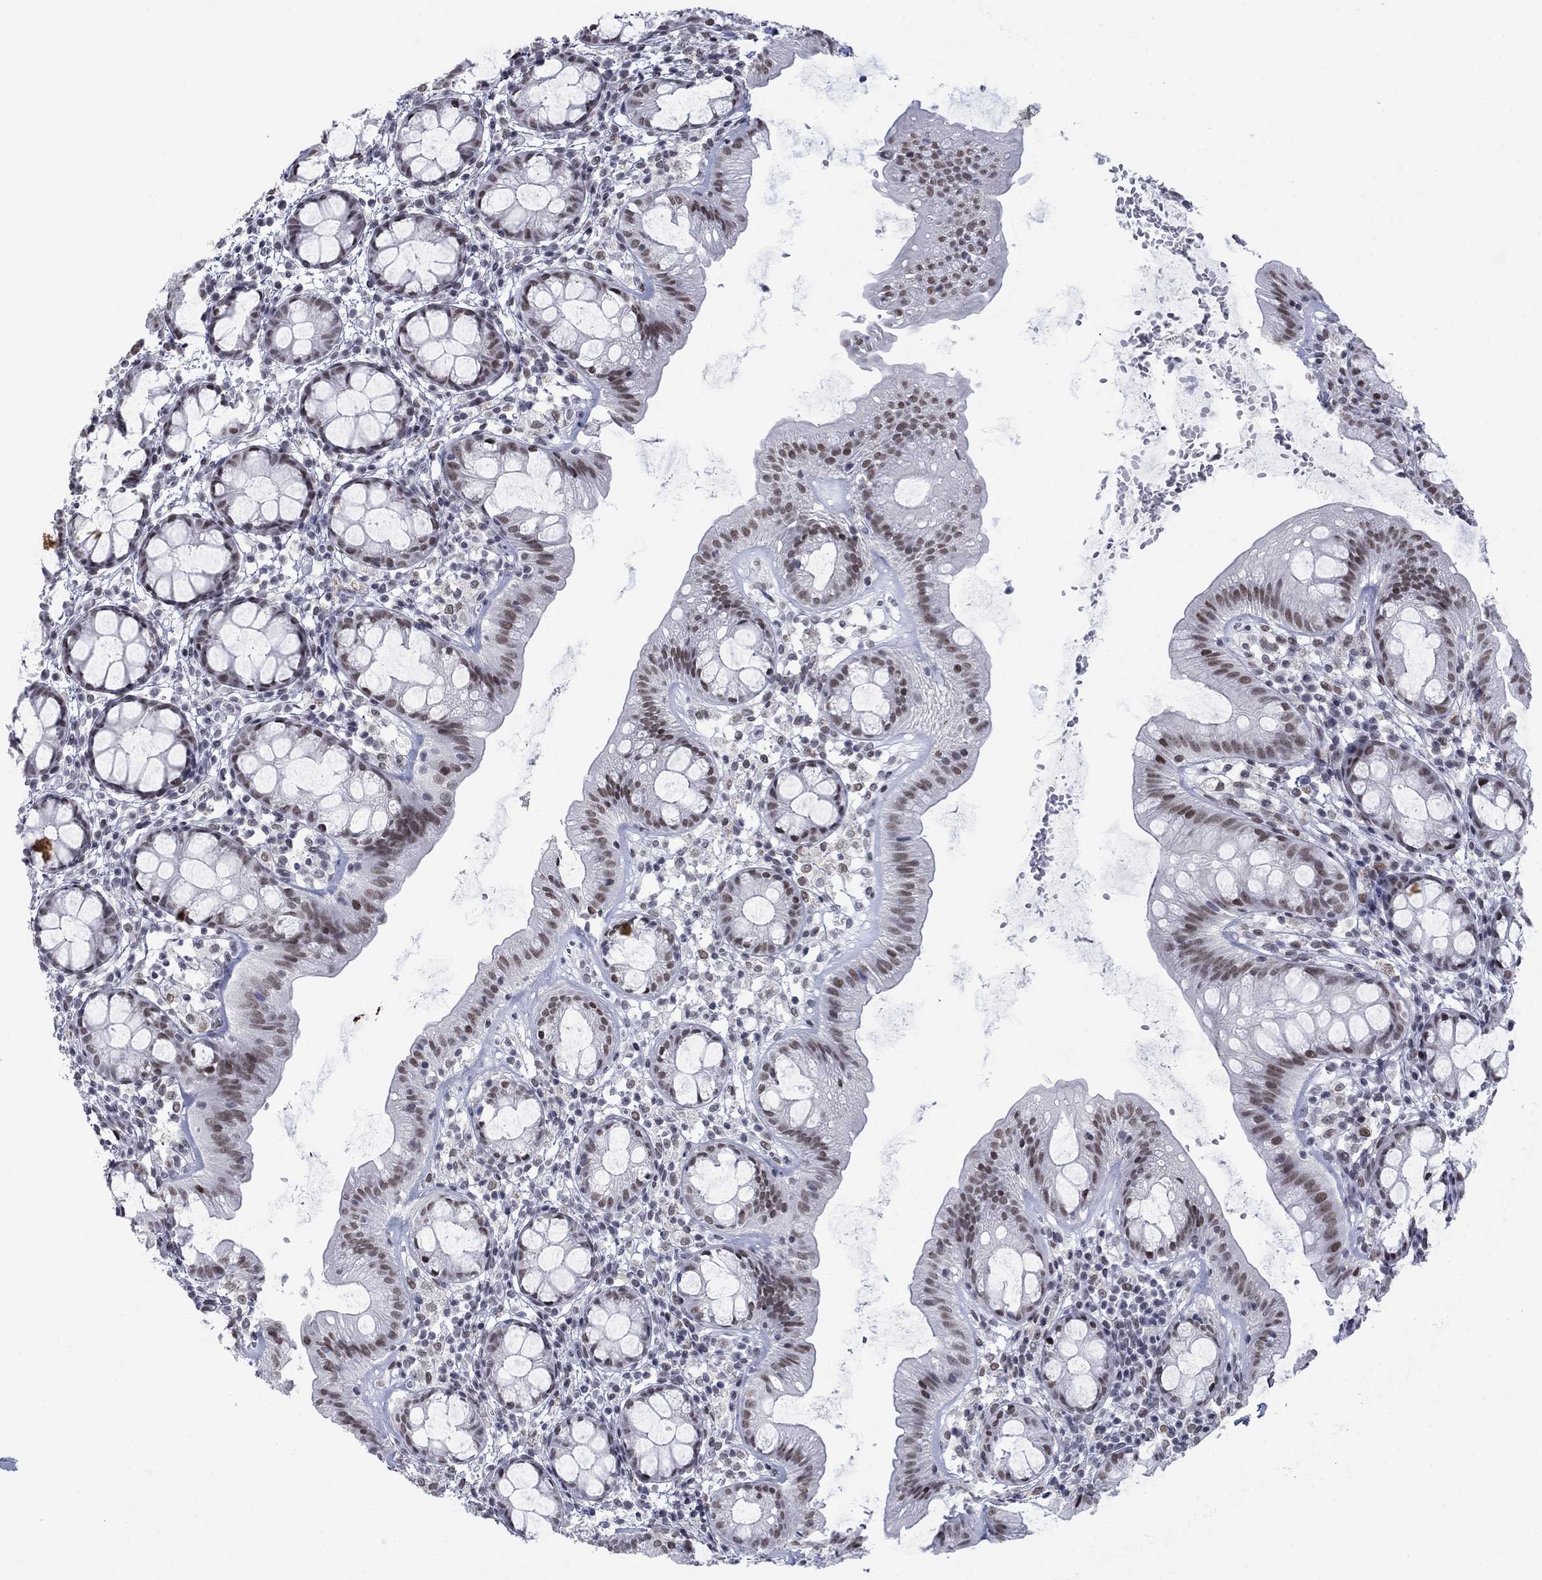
{"staining": {"intensity": "moderate", "quantity": ">75%", "location": "nuclear"}, "tissue": "rectum", "cell_type": "Glandular cells", "image_type": "normal", "snomed": [{"axis": "morphology", "description": "Normal tissue, NOS"}, {"axis": "topography", "description": "Rectum"}], "caption": "Immunohistochemistry (DAB (3,3'-diaminobenzidine)) staining of benign rectum exhibits moderate nuclear protein expression in about >75% of glandular cells. The staining was performed using DAB, with brown indicating positive protein expression. Nuclei are stained blue with hematoxylin.", "gene": "NPAS3", "patient": {"sex": "male", "age": 57}}